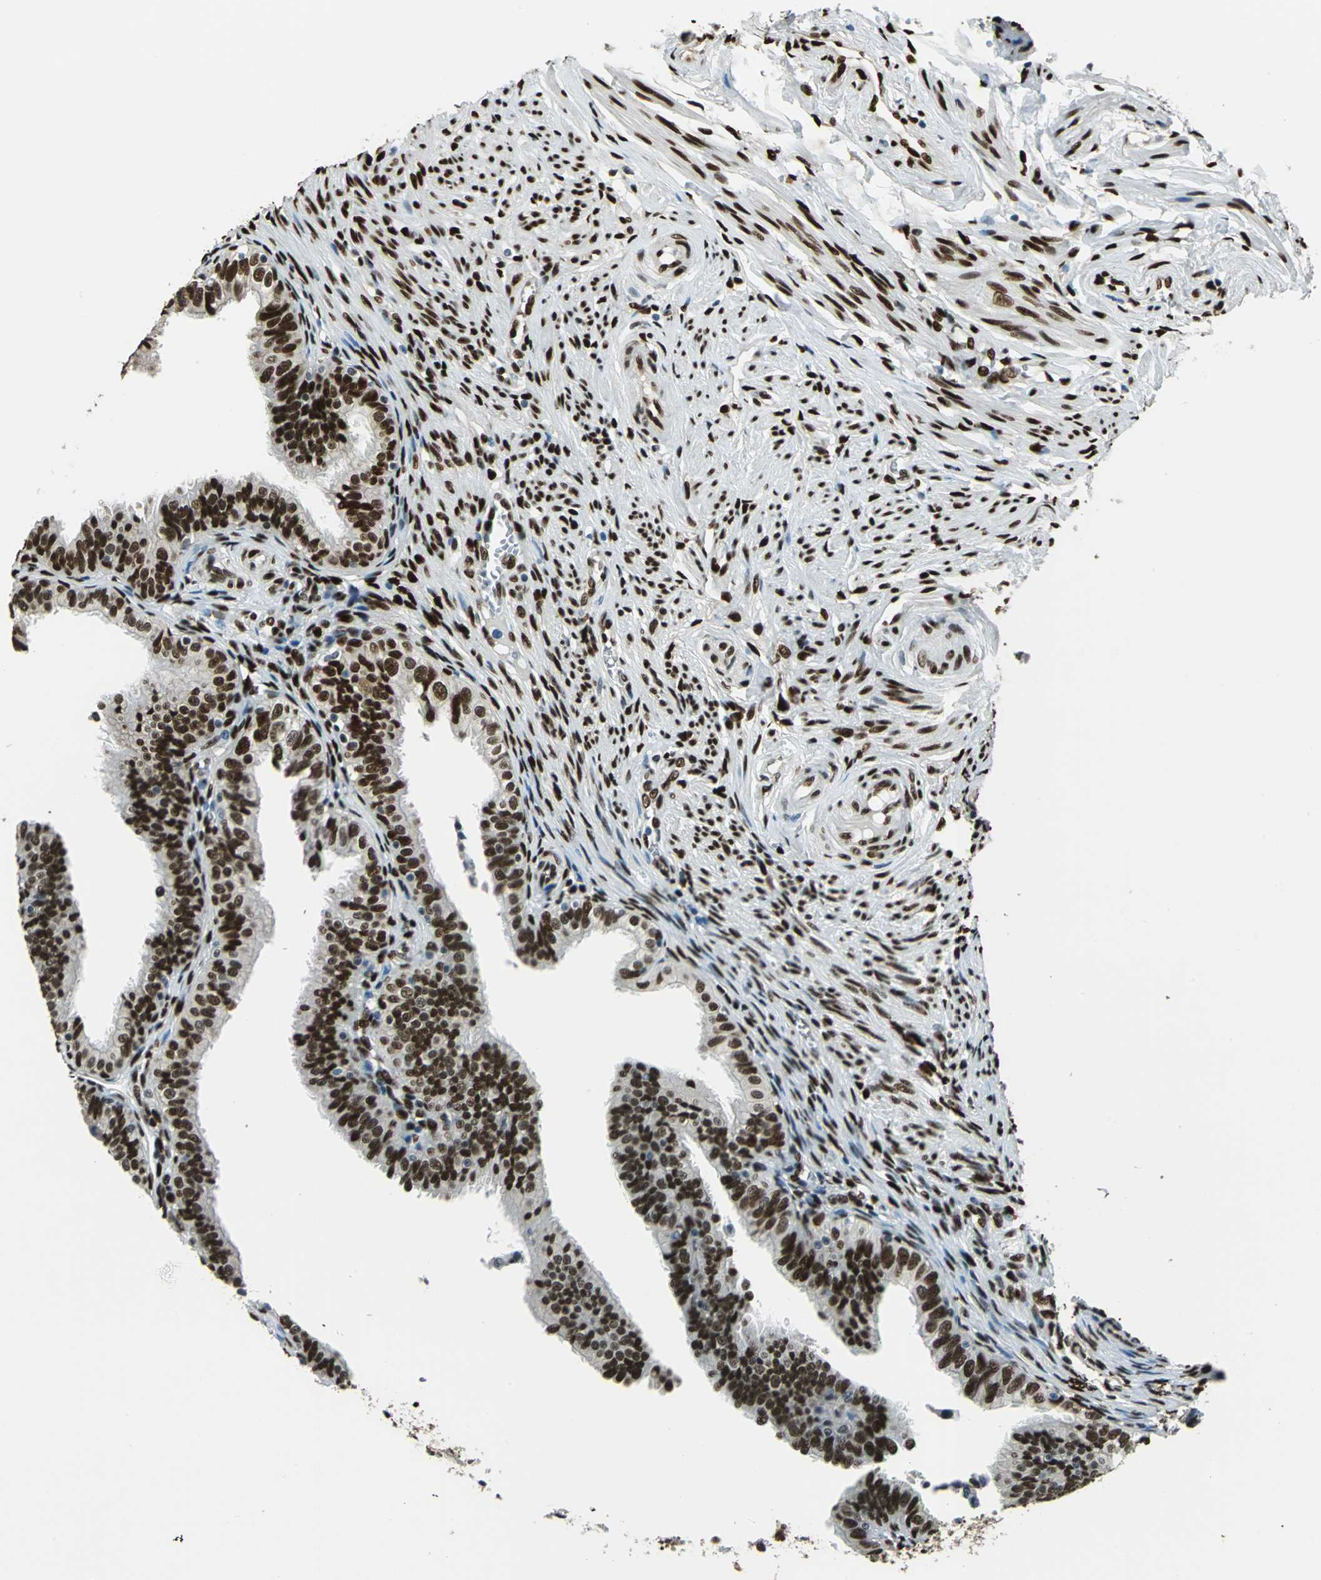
{"staining": {"intensity": "strong", "quantity": ">75%", "location": "nuclear"}, "tissue": "fallopian tube", "cell_type": "Glandular cells", "image_type": "normal", "snomed": [{"axis": "morphology", "description": "Normal tissue, NOS"}, {"axis": "topography", "description": "Fallopian tube"}], "caption": "Immunohistochemistry (IHC) of normal fallopian tube shows high levels of strong nuclear staining in about >75% of glandular cells.", "gene": "NFIA", "patient": {"sex": "female", "age": 46}}